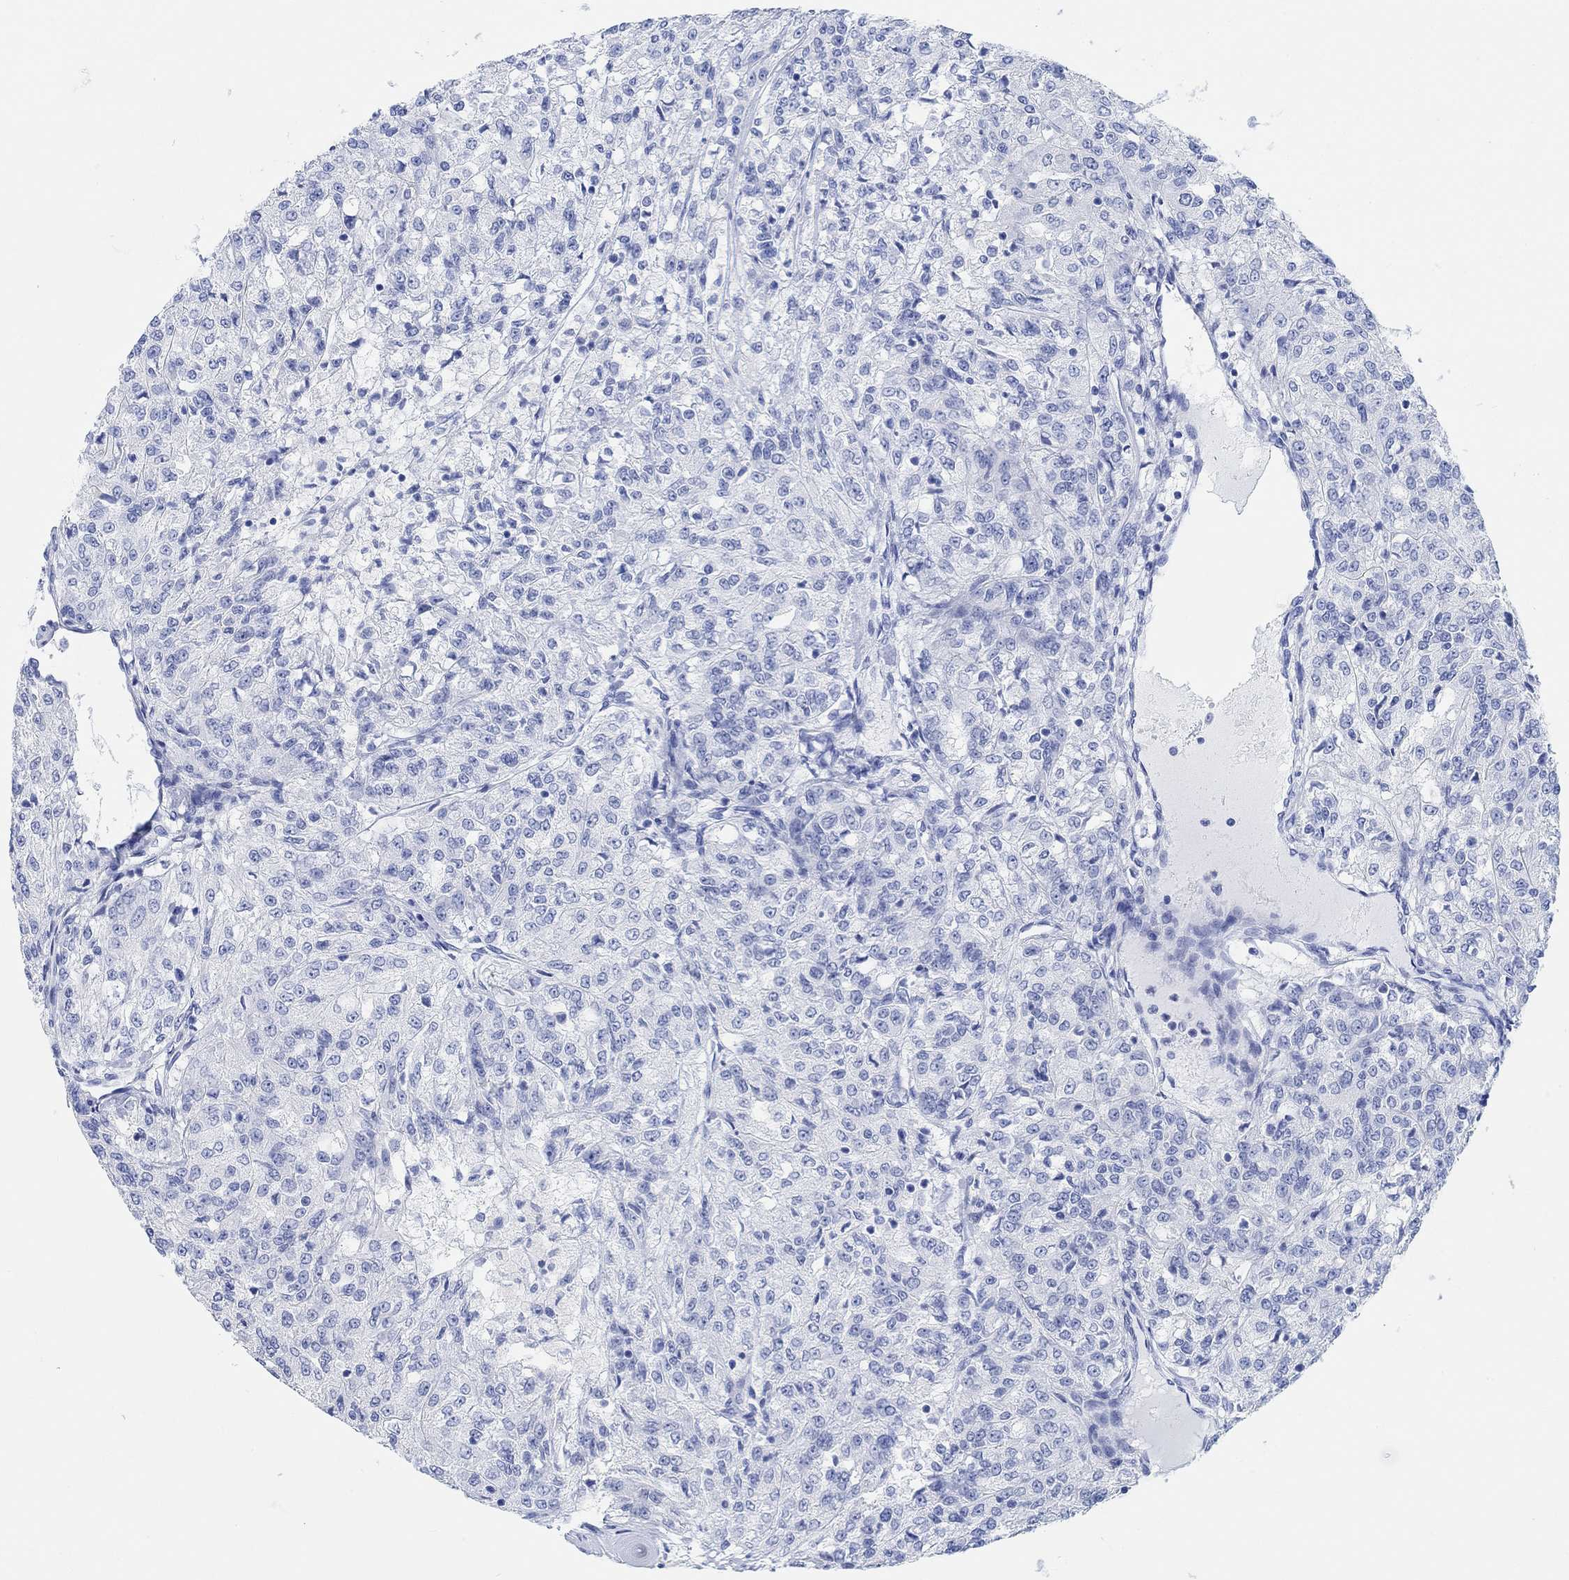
{"staining": {"intensity": "negative", "quantity": "none", "location": "none"}, "tissue": "renal cancer", "cell_type": "Tumor cells", "image_type": "cancer", "snomed": [{"axis": "morphology", "description": "Adenocarcinoma, NOS"}, {"axis": "topography", "description": "Kidney"}], "caption": "DAB (3,3'-diaminobenzidine) immunohistochemical staining of renal cancer reveals no significant expression in tumor cells.", "gene": "ANKRD33", "patient": {"sex": "female", "age": 63}}